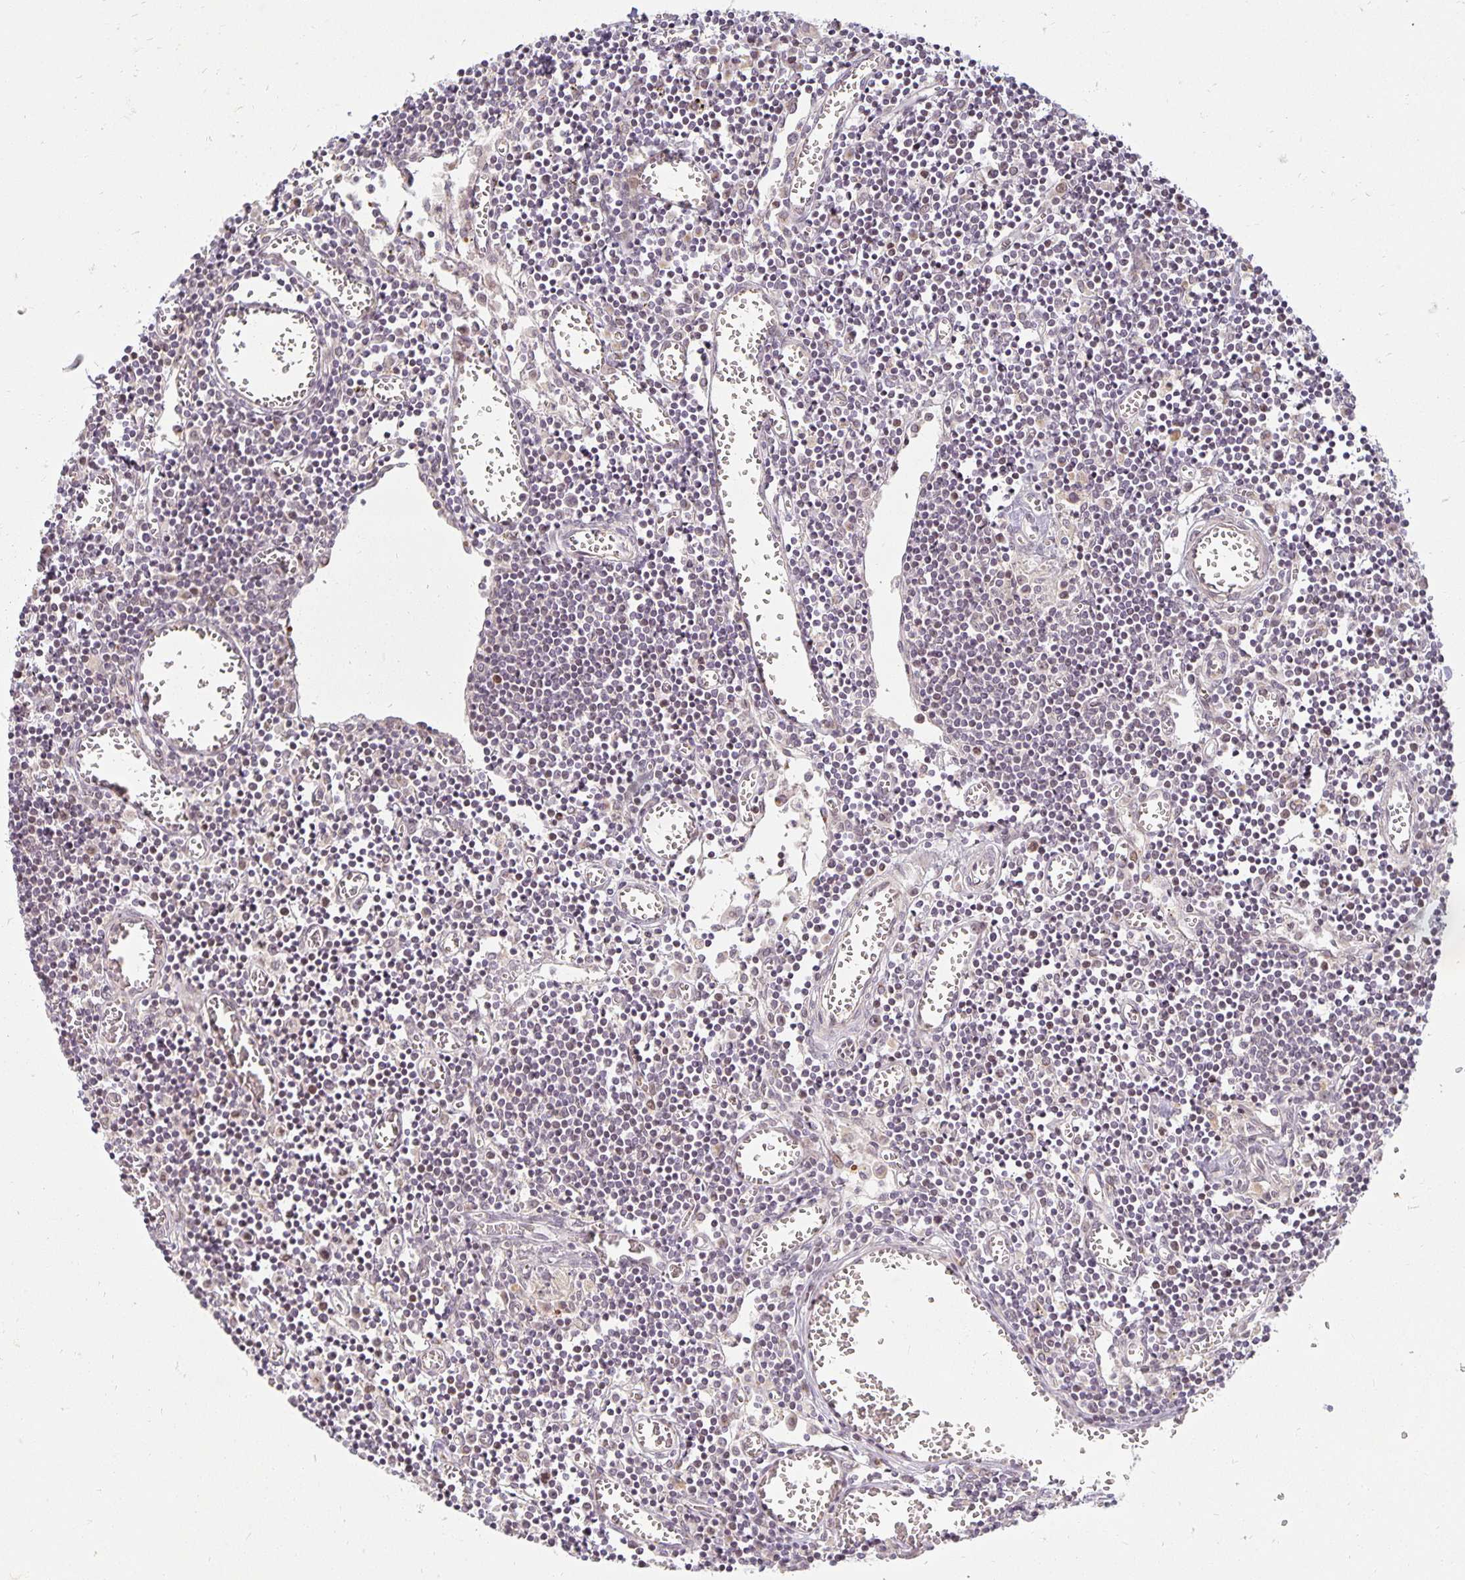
{"staining": {"intensity": "negative", "quantity": "none", "location": "none"}, "tissue": "lymph node", "cell_type": "Germinal center cells", "image_type": "normal", "snomed": [{"axis": "morphology", "description": "Normal tissue, NOS"}, {"axis": "topography", "description": "Lymph node"}], "caption": "The histopathology image reveals no significant expression in germinal center cells of lymph node. (Immunohistochemistry (ihc), brightfield microscopy, high magnification).", "gene": "EHF", "patient": {"sex": "male", "age": 66}}